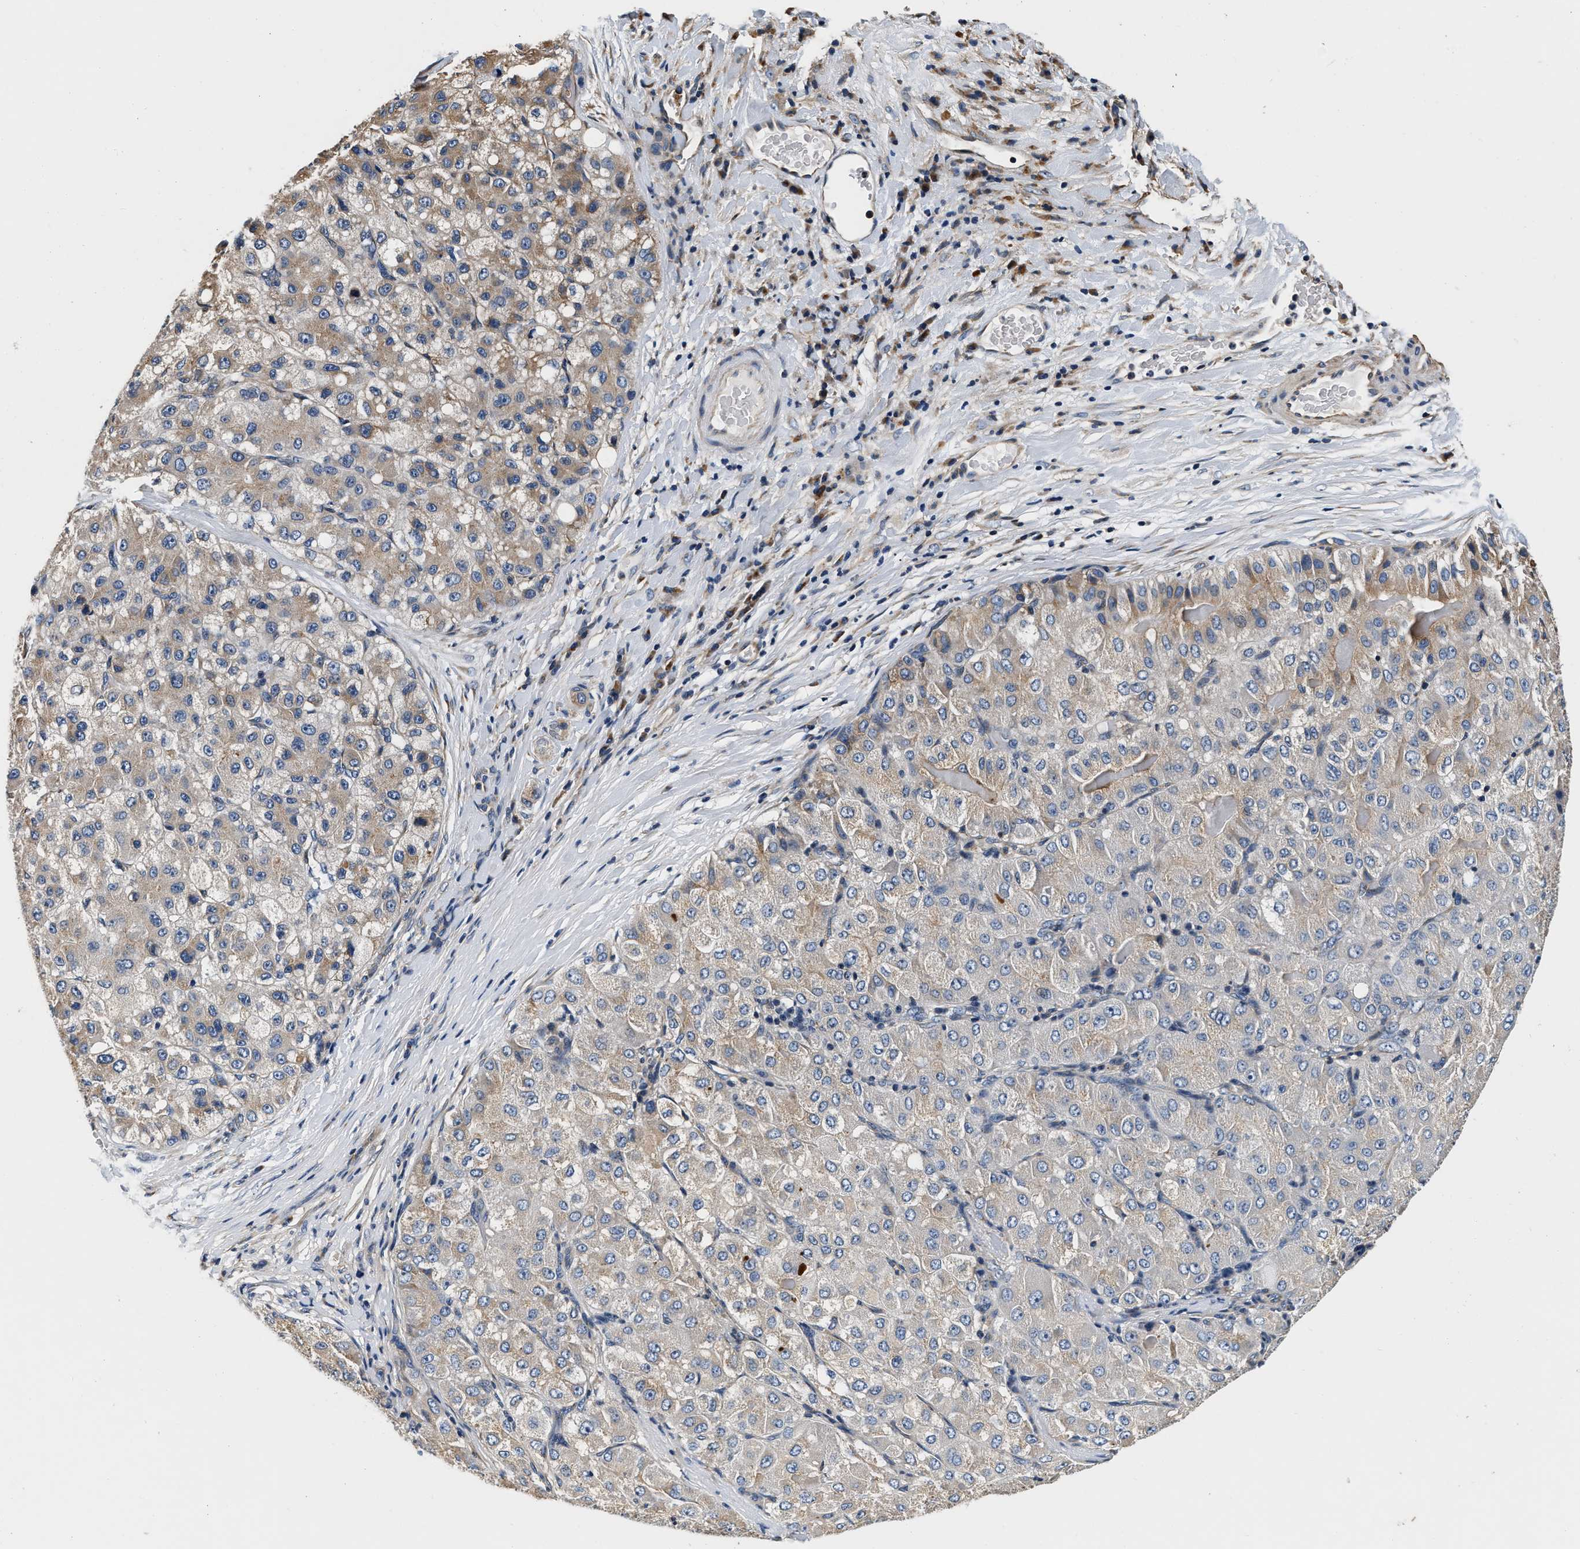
{"staining": {"intensity": "weak", "quantity": ">75%", "location": "cytoplasmic/membranous"}, "tissue": "liver cancer", "cell_type": "Tumor cells", "image_type": "cancer", "snomed": [{"axis": "morphology", "description": "Carcinoma, Hepatocellular, NOS"}, {"axis": "topography", "description": "Liver"}], "caption": "An image showing weak cytoplasmic/membranous positivity in about >75% of tumor cells in liver cancer (hepatocellular carcinoma), as visualized by brown immunohistochemical staining.", "gene": "ABCG8", "patient": {"sex": "male", "age": 80}}